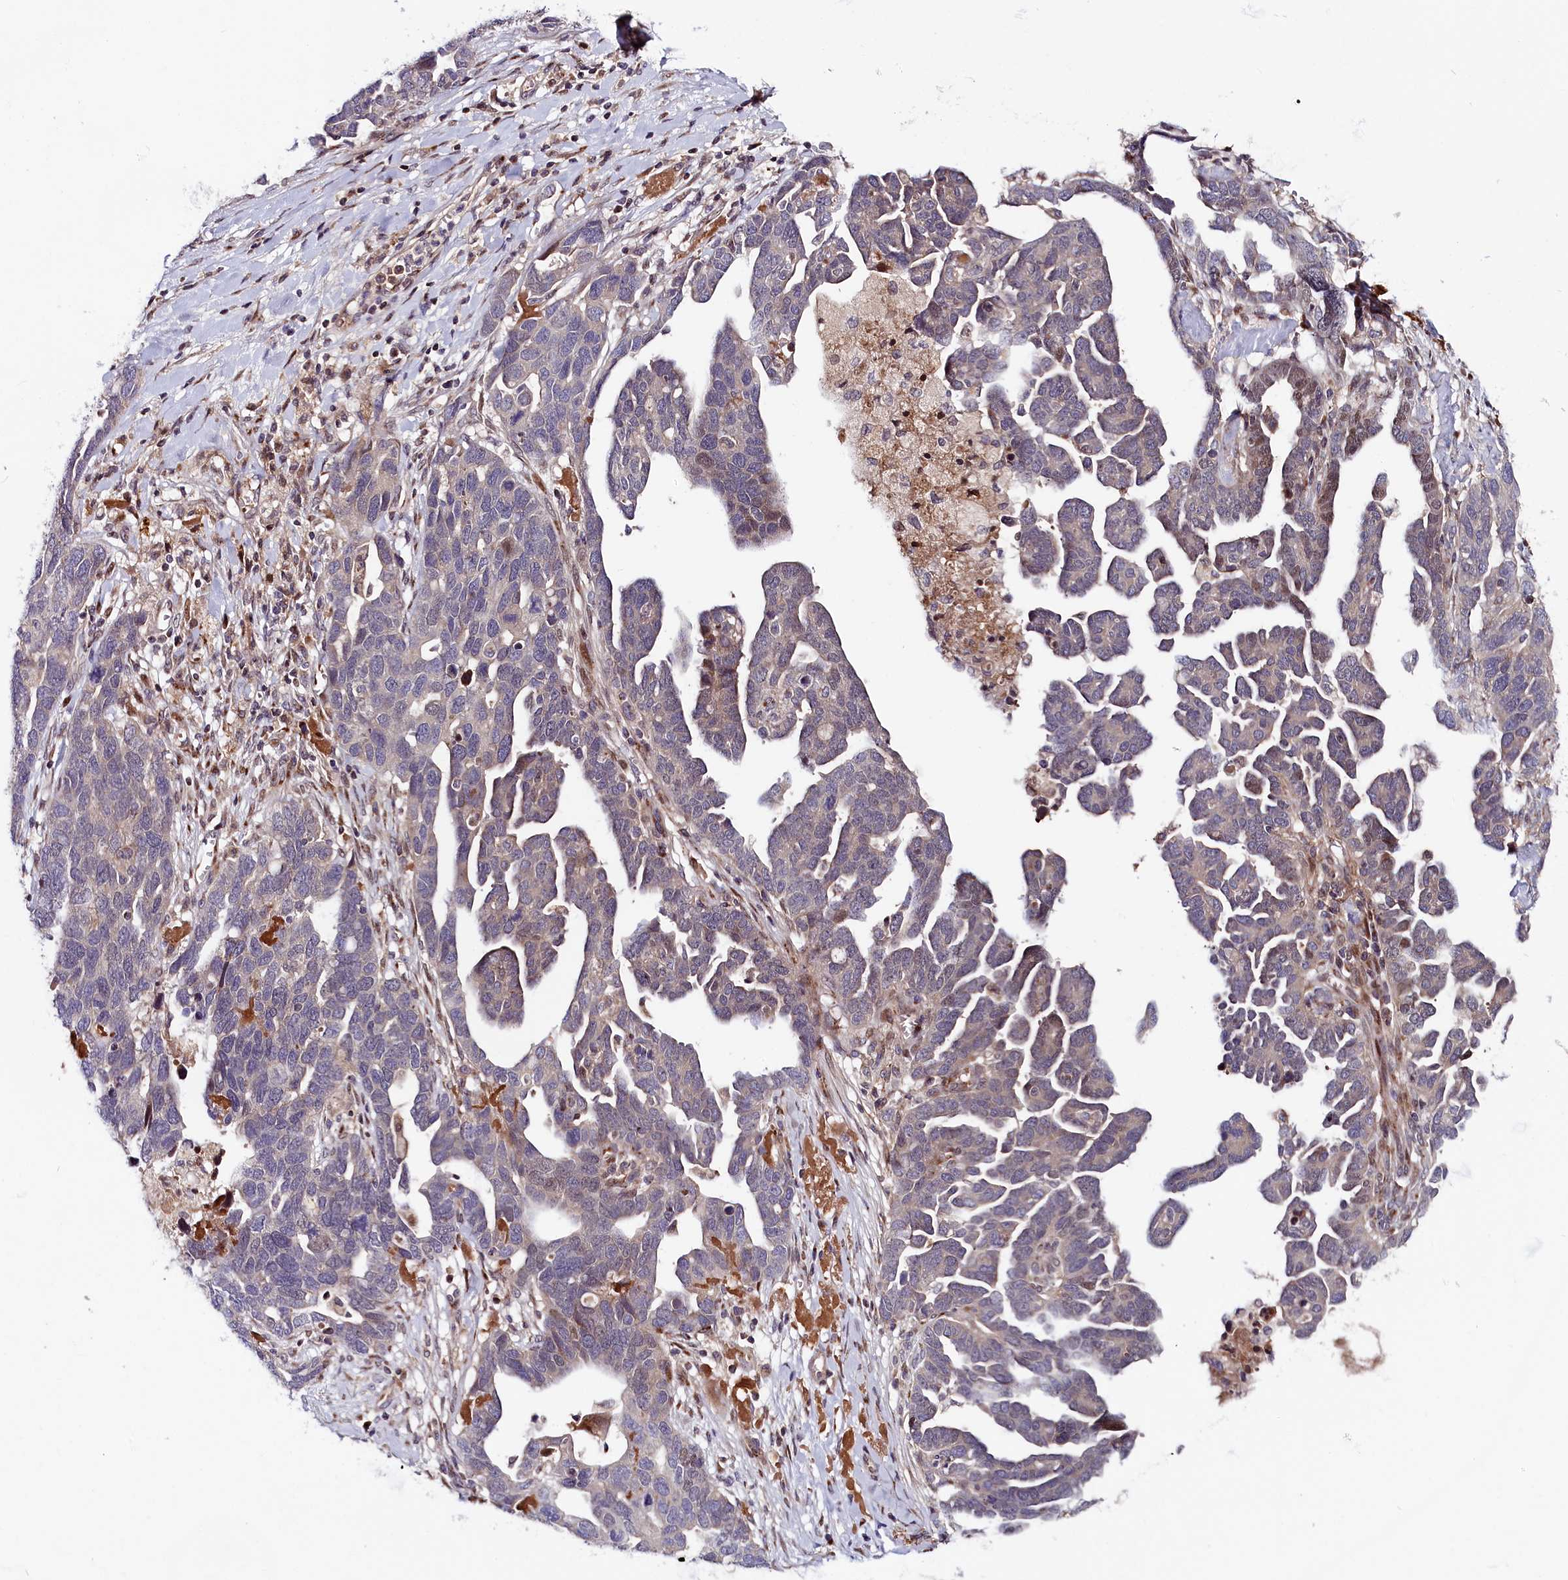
{"staining": {"intensity": "negative", "quantity": "none", "location": "none"}, "tissue": "ovarian cancer", "cell_type": "Tumor cells", "image_type": "cancer", "snomed": [{"axis": "morphology", "description": "Cystadenocarcinoma, serous, NOS"}, {"axis": "topography", "description": "Ovary"}], "caption": "This is an IHC micrograph of ovarian cancer (serous cystadenocarcinoma). There is no staining in tumor cells.", "gene": "CHST12", "patient": {"sex": "female", "age": 54}}